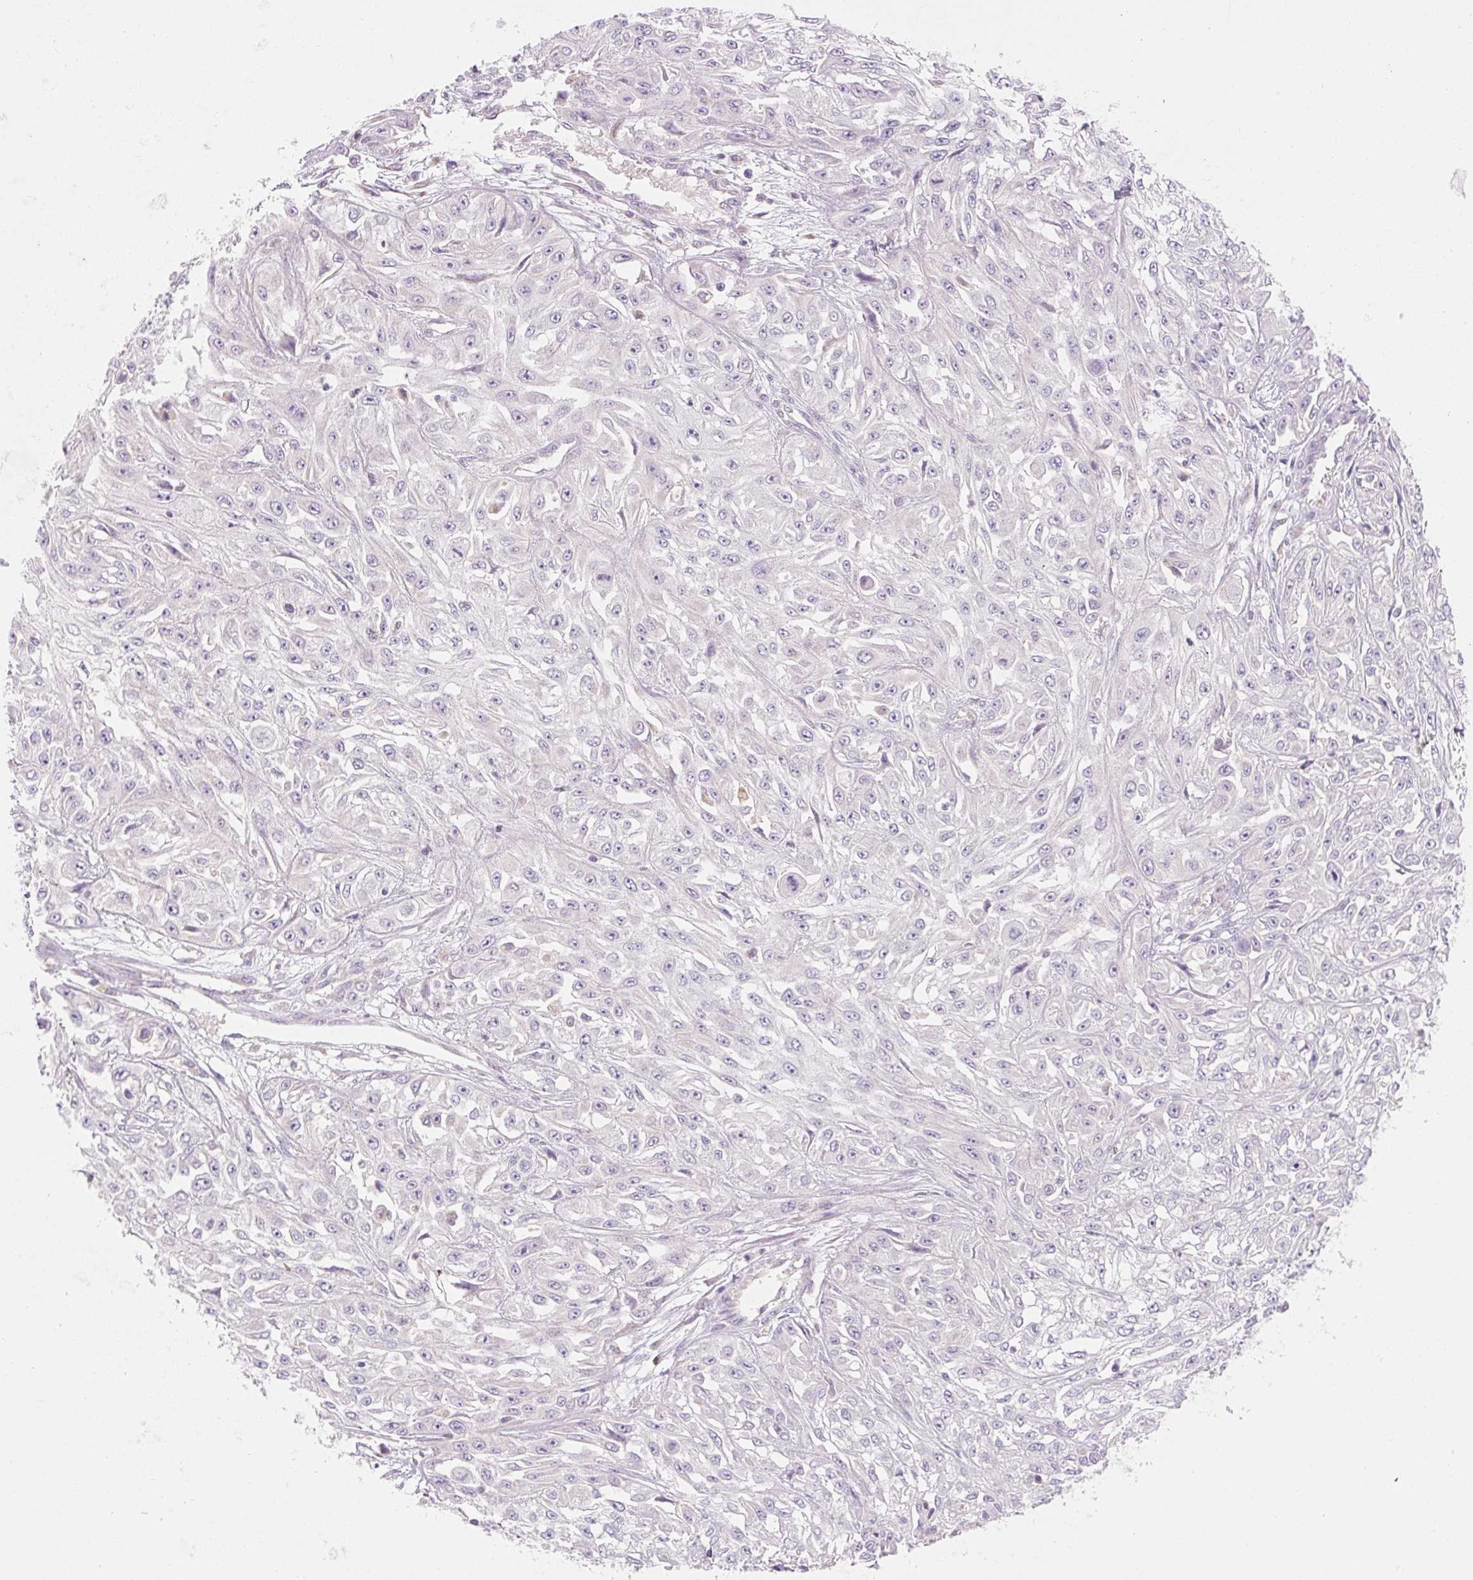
{"staining": {"intensity": "negative", "quantity": "none", "location": "none"}, "tissue": "skin cancer", "cell_type": "Tumor cells", "image_type": "cancer", "snomed": [{"axis": "morphology", "description": "Squamous cell carcinoma, NOS"}, {"axis": "morphology", "description": "Squamous cell carcinoma, metastatic, NOS"}, {"axis": "topography", "description": "Skin"}, {"axis": "topography", "description": "Lymph node"}], "caption": "Squamous cell carcinoma (skin) was stained to show a protein in brown. There is no significant expression in tumor cells.", "gene": "MYO1D", "patient": {"sex": "male", "age": 75}}